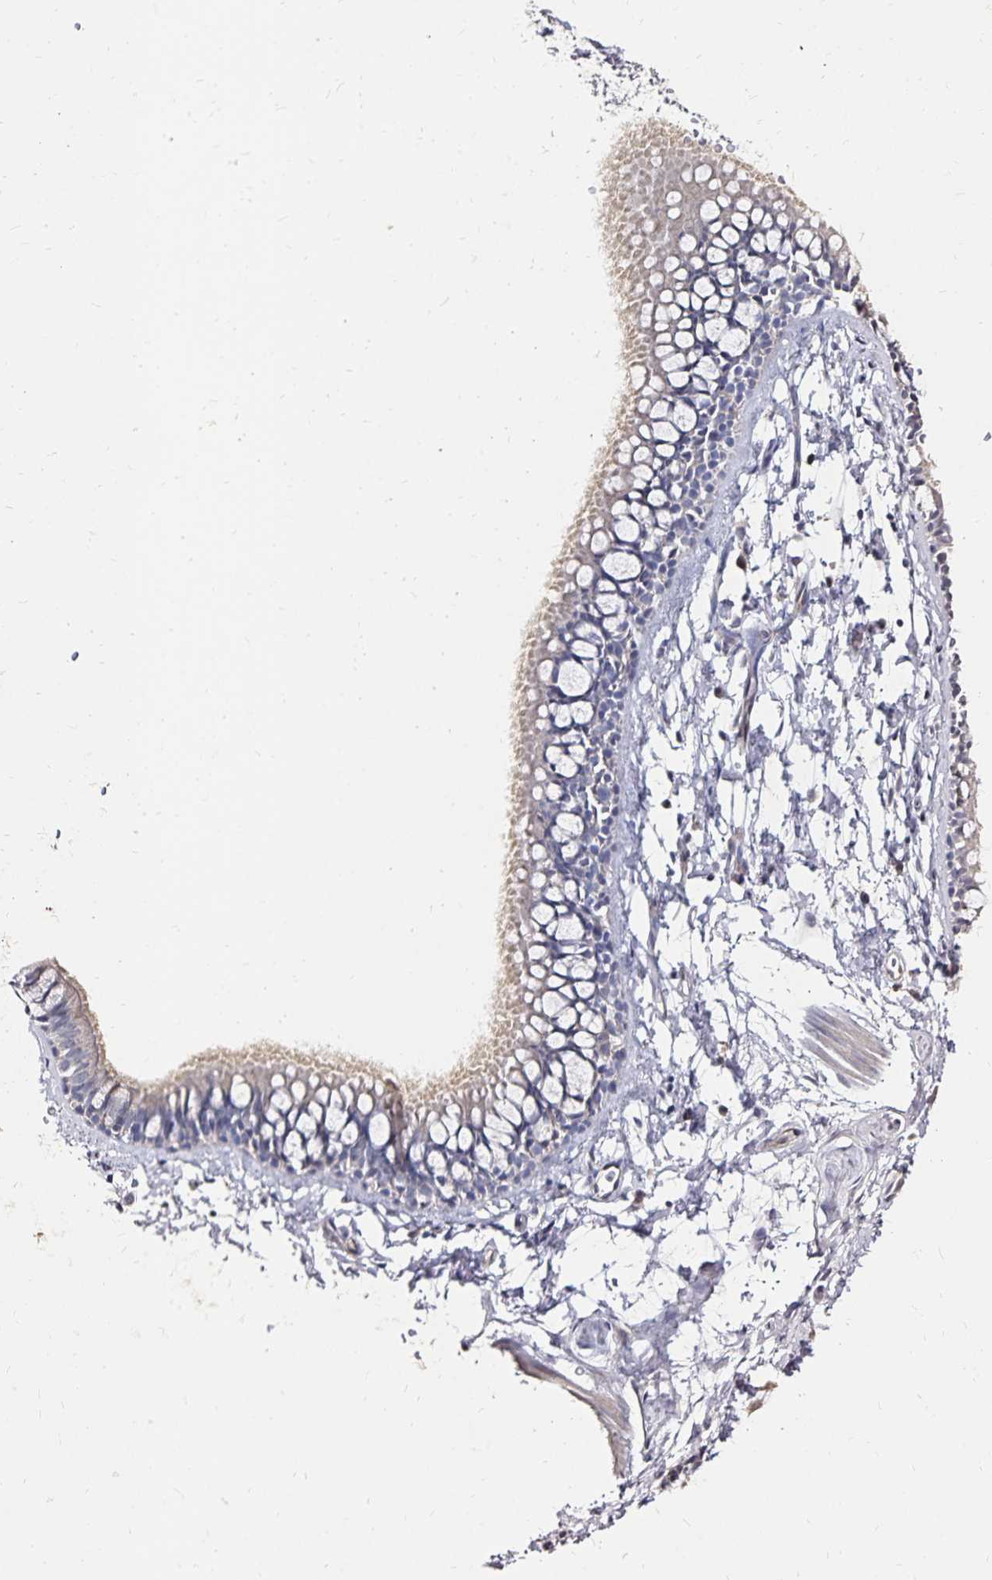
{"staining": {"intensity": "weak", "quantity": "25%-75%", "location": "cytoplasmic/membranous"}, "tissue": "bronchus", "cell_type": "Respiratory epithelial cells", "image_type": "normal", "snomed": [{"axis": "morphology", "description": "Normal tissue, NOS"}, {"axis": "topography", "description": "Lymph node"}, {"axis": "topography", "description": "Cartilage tissue"}, {"axis": "topography", "description": "Bronchus"}], "caption": "This photomicrograph exhibits IHC staining of unremarkable human bronchus, with low weak cytoplasmic/membranous positivity in about 25%-75% of respiratory epithelial cells.", "gene": "SLC5A1", "patient": {"sex": "female", "age": 70}}